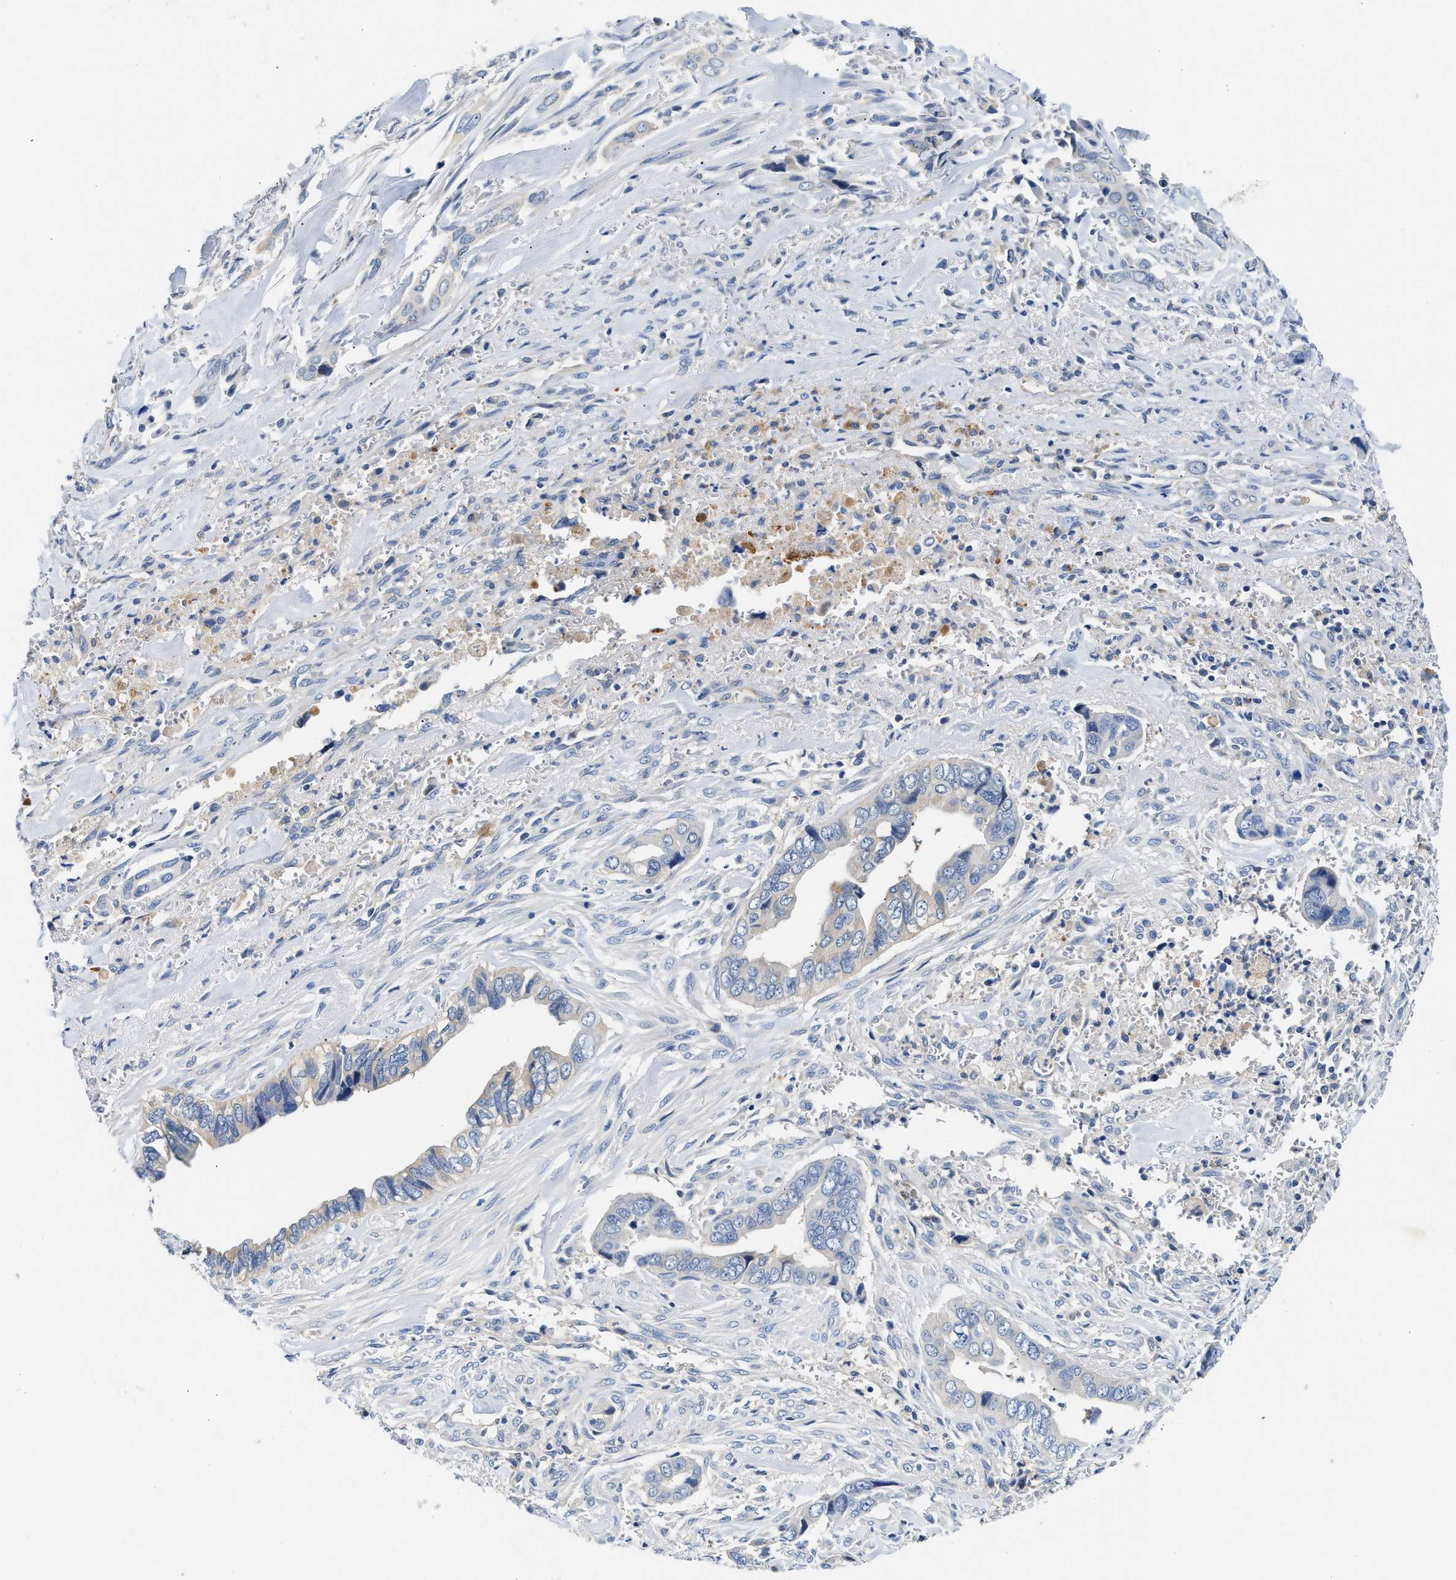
{"staining": {"intensity": "negative", "quantity": "none", "location": "none"}, "tissue": "liver cancer", "cell_type": "Tumor cells", "image_type": "cancer", "snomed": [{"axis": "morphology", "description": "Cholangiocarcinoma"}, {"axis": "topography", "description": "Liver"}], "caption": "Liver cancer was stained to show a protein in brown. There is no significant positivity in tumor cells.", "gene": "FAM185A", "patient": {"sex": "female", "age": 79}}